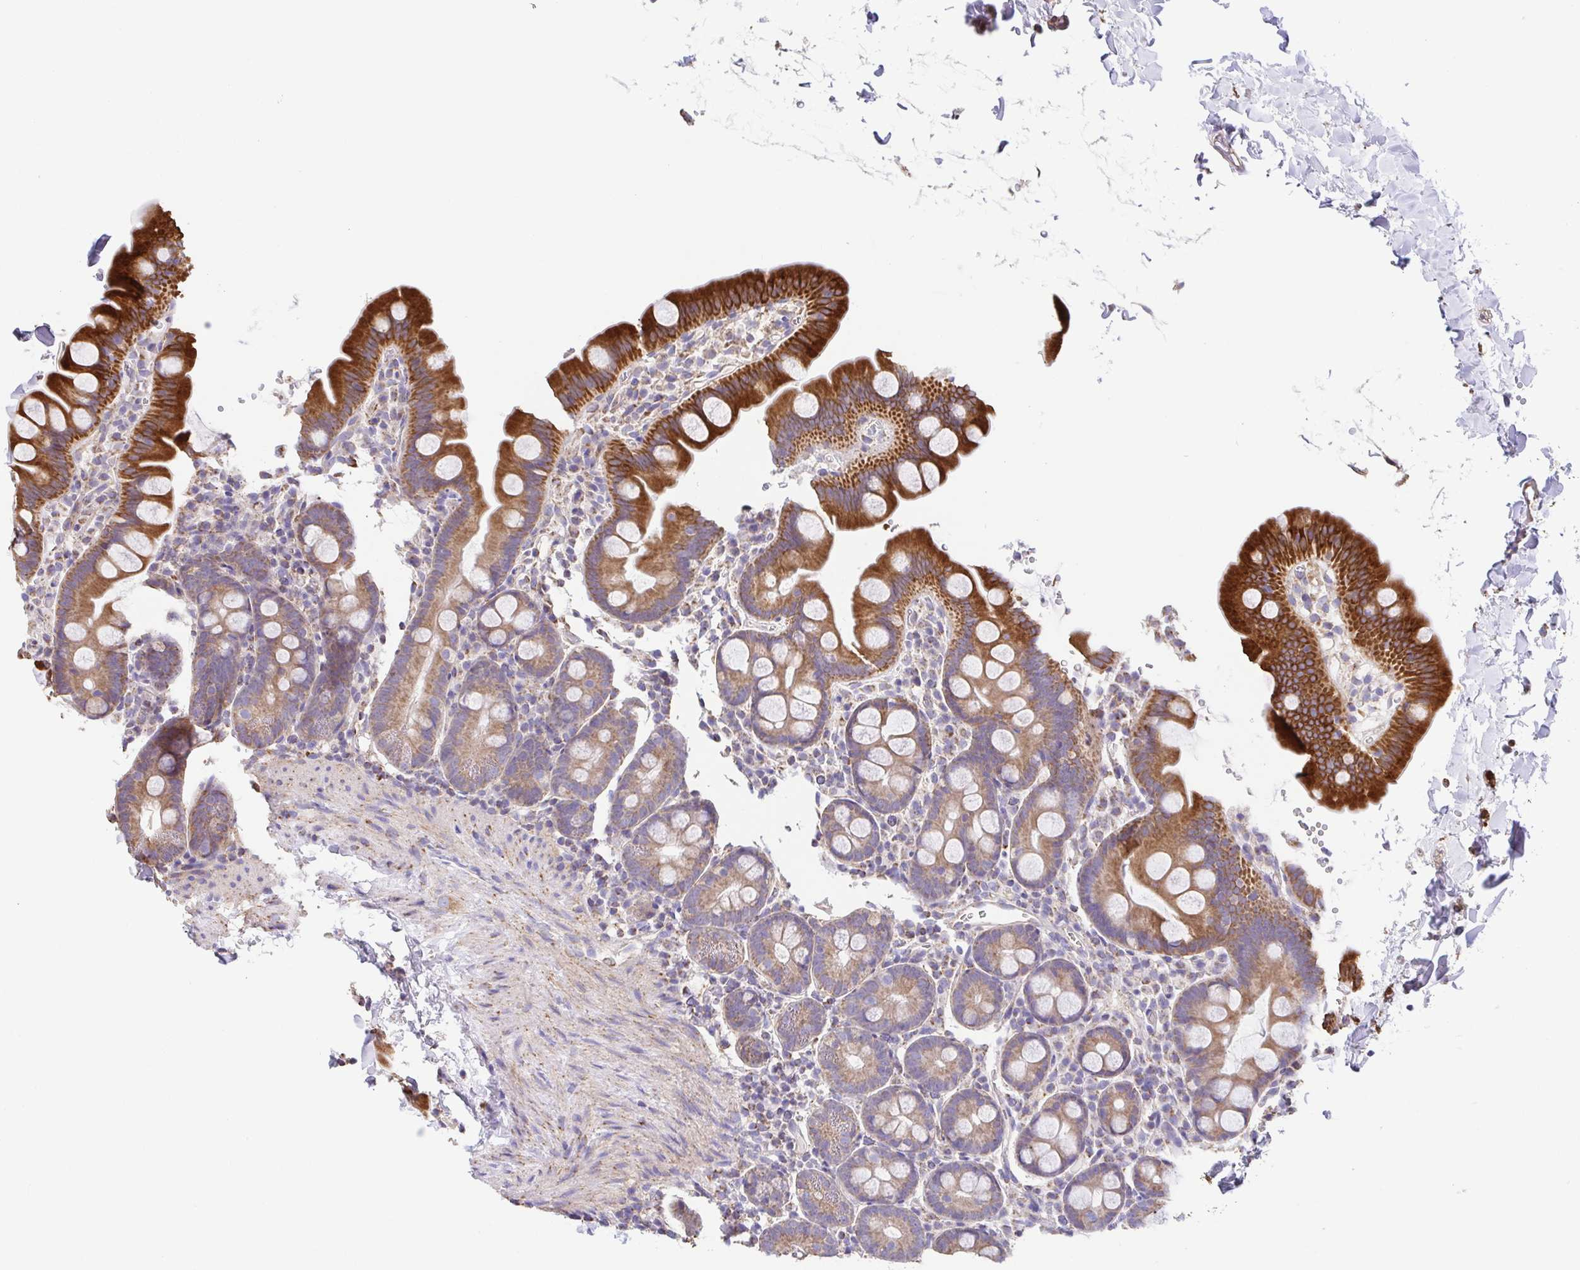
{"staining": {"intensity": "strong", "quantity": ">75%", "location": "cytoplasmic/membranous"}, "tissue": "small intestine", "cell_type": "Glandular cells", "image_type": "normal", "snomed": [{"axis": "morphology", "description": "Normal tissue, NOS"}, {"axis": "topography", "description": "Small intestine"}], "caption": "Immunohistochemical staining of benign small intestine exhibits strong cytoplasmic/membranous protein staining in approximately >75% of glandular cells. (IHC, brightfield microscopy, high magnification).", "gene": "GINM1", "patient": {"sex": "female", "age": 68}}